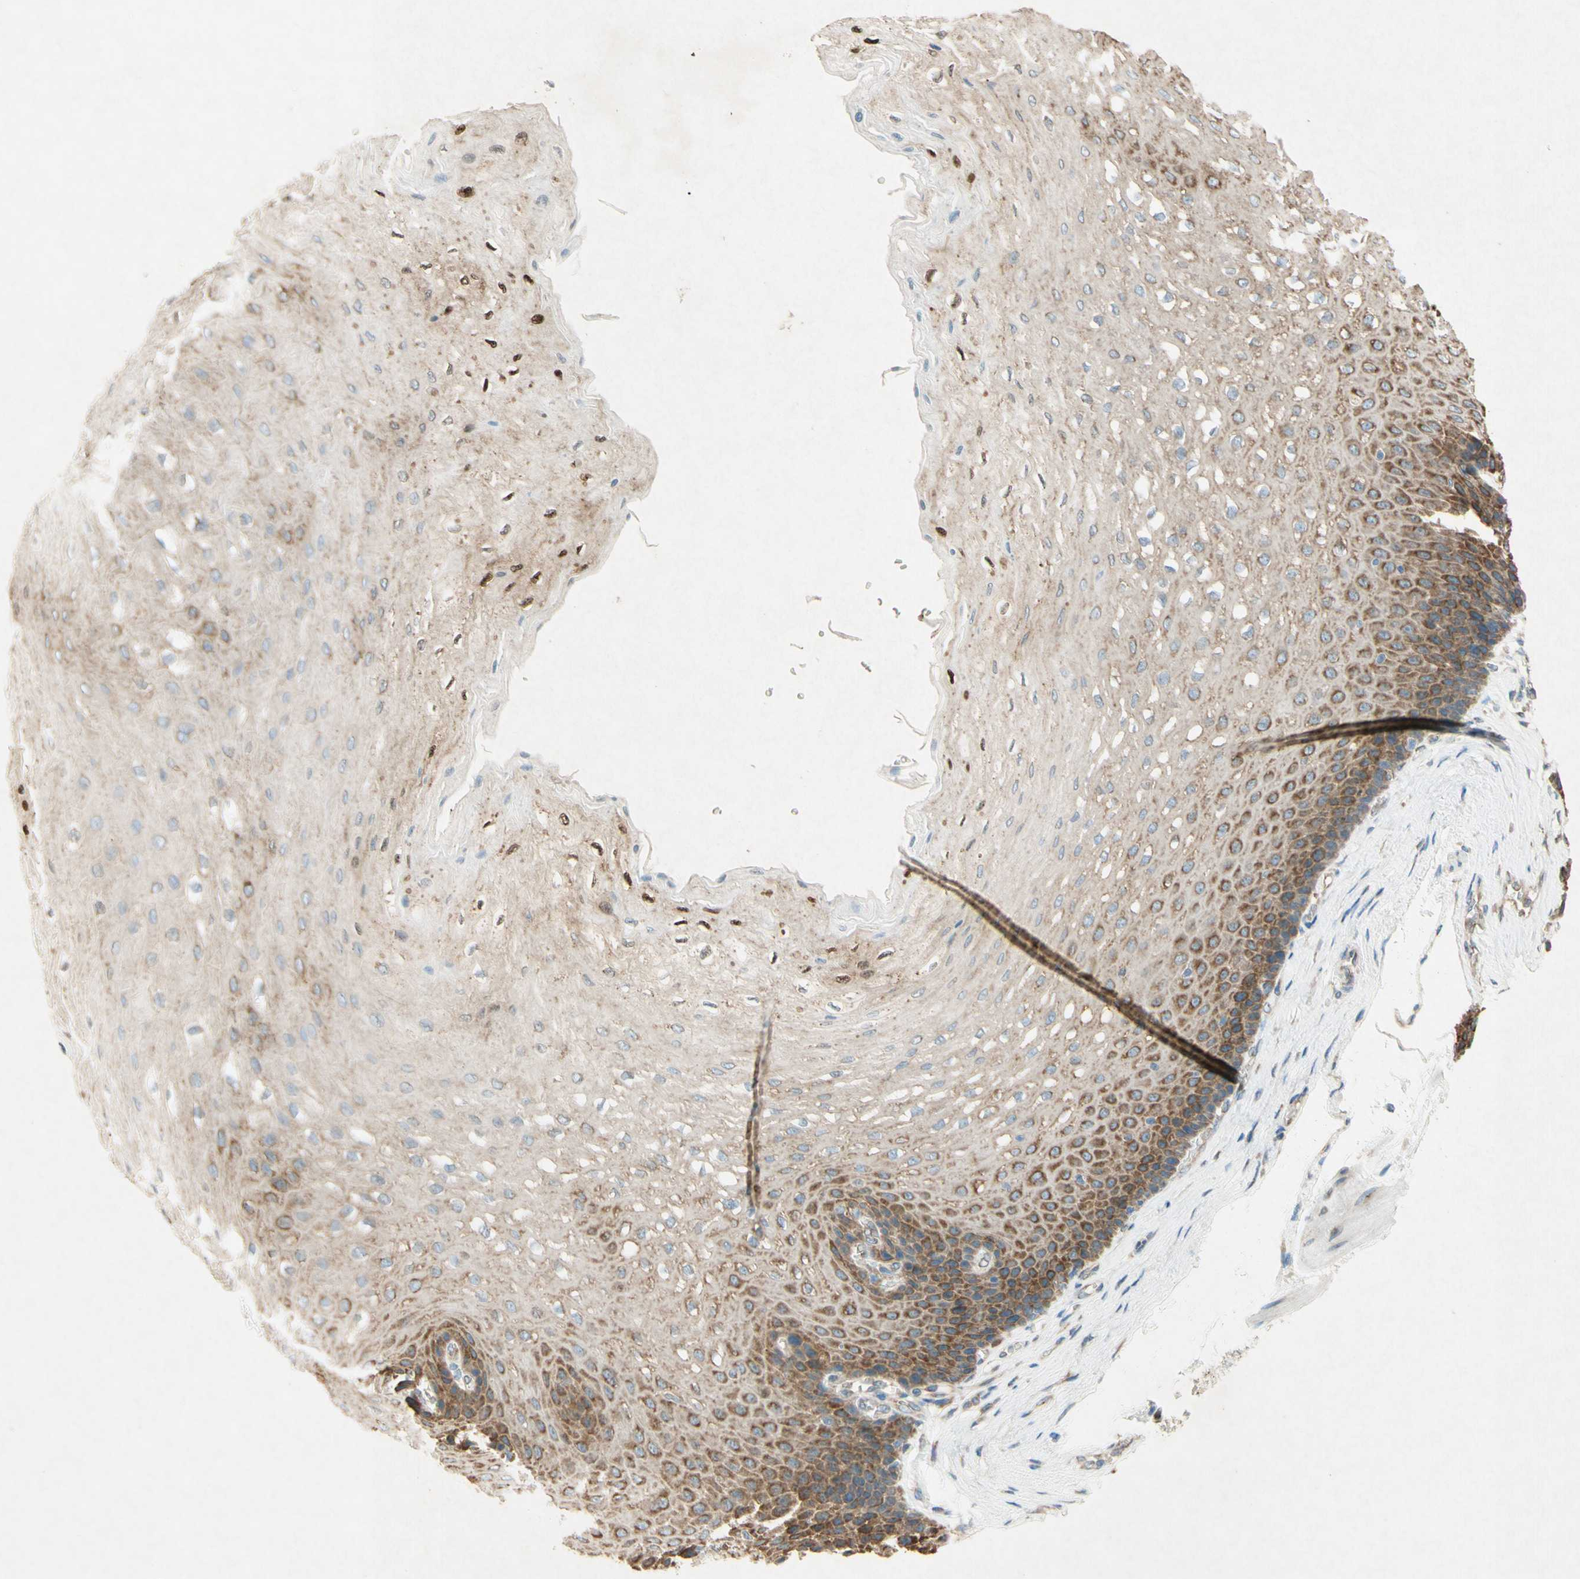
{"staining": {"intensity": "strong", "quantity": "25%-75%", "location": "cytoplasmic/membranous"}, "tissue": "esophagus", "cell_type": "Squamous epithelial cells", "image_type": "normal", "snomed": [{"axis": "morphology", "description": "Normal tissue, NOS"}, {"axis": "topography", "description": "Esophagus"}], "caption": "An immunohistochemistry photomicrograph of benign tissue is shown. Protein staining in brown labels strong cytoplasmic/membranous positivity in esophagus within squamous epithelial cells. Nuclei are stained in blue.", "gene": "PABPC1", "patient": {"sex": "female", "age": 72}}